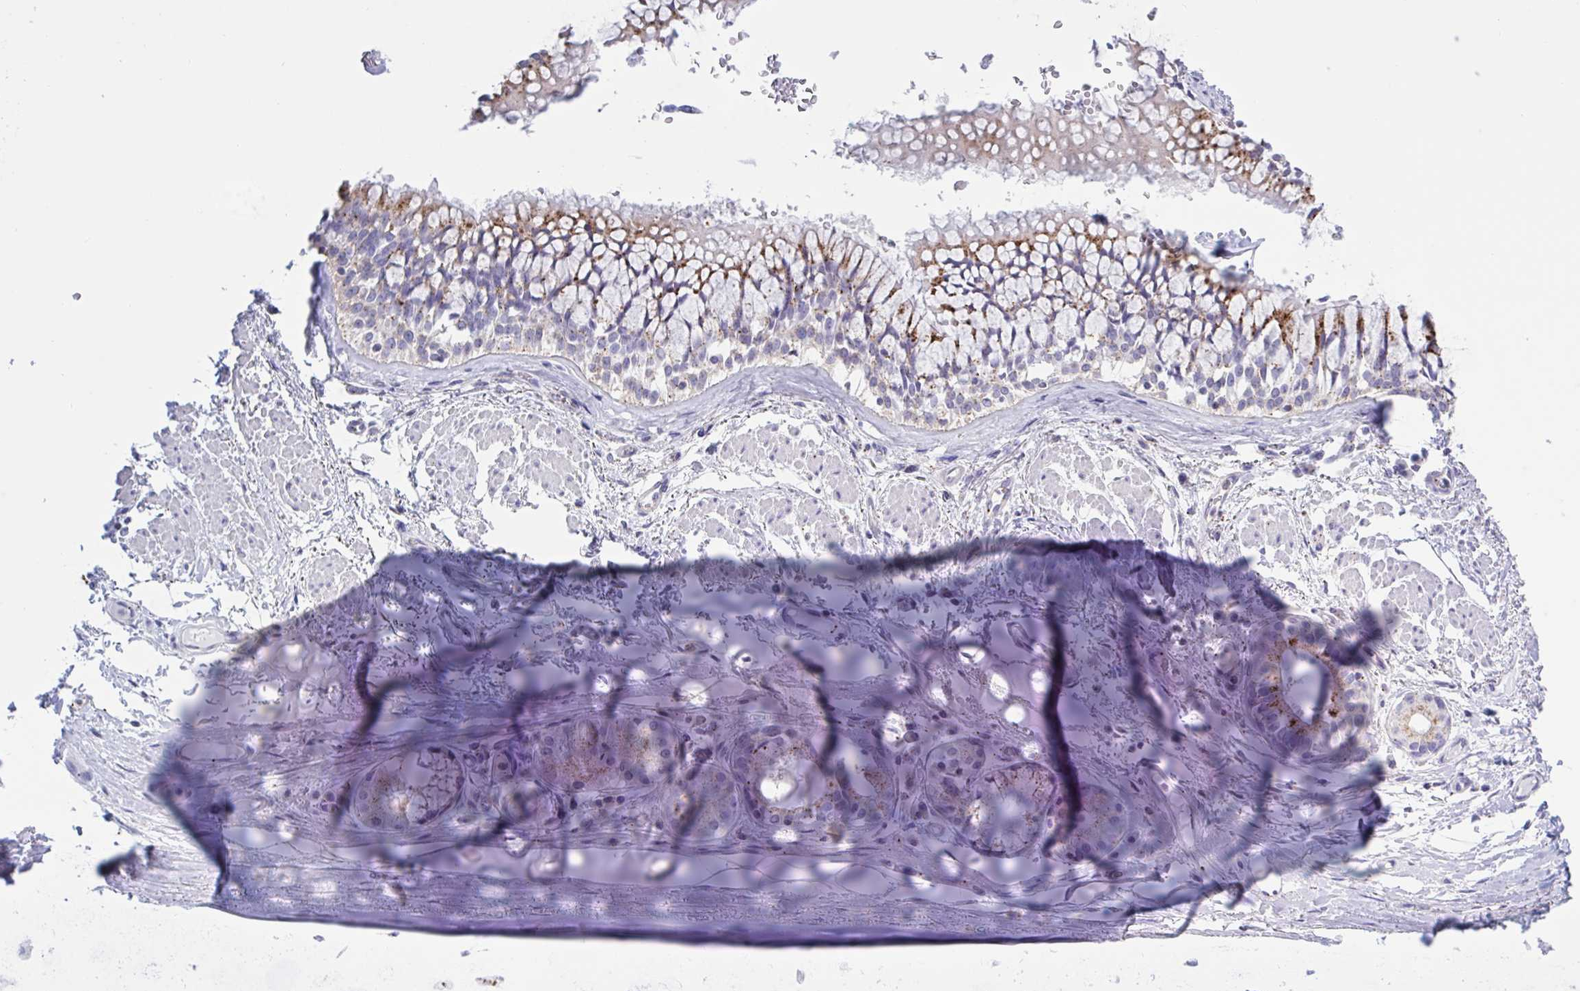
{"staining": {"intensity": "negative", "quantity": "none", "location": "none"}, "tissue": "soft tissue", "cell_type": "Chondrocytes", "image_type": "normal", "snomed": [{"axis": "morphology", "description": "Normal tissue, NOS"}, {"axis": "topography", "description": "Cartilage tissue"}, {"axis": "topography", "description": "Bronchus"}], "caption": "The image demonstrates no significant expression in chondrocytes of soft tissue.", "gene": "CHMP5", "patient": {"sex": "male", "age": 64}}